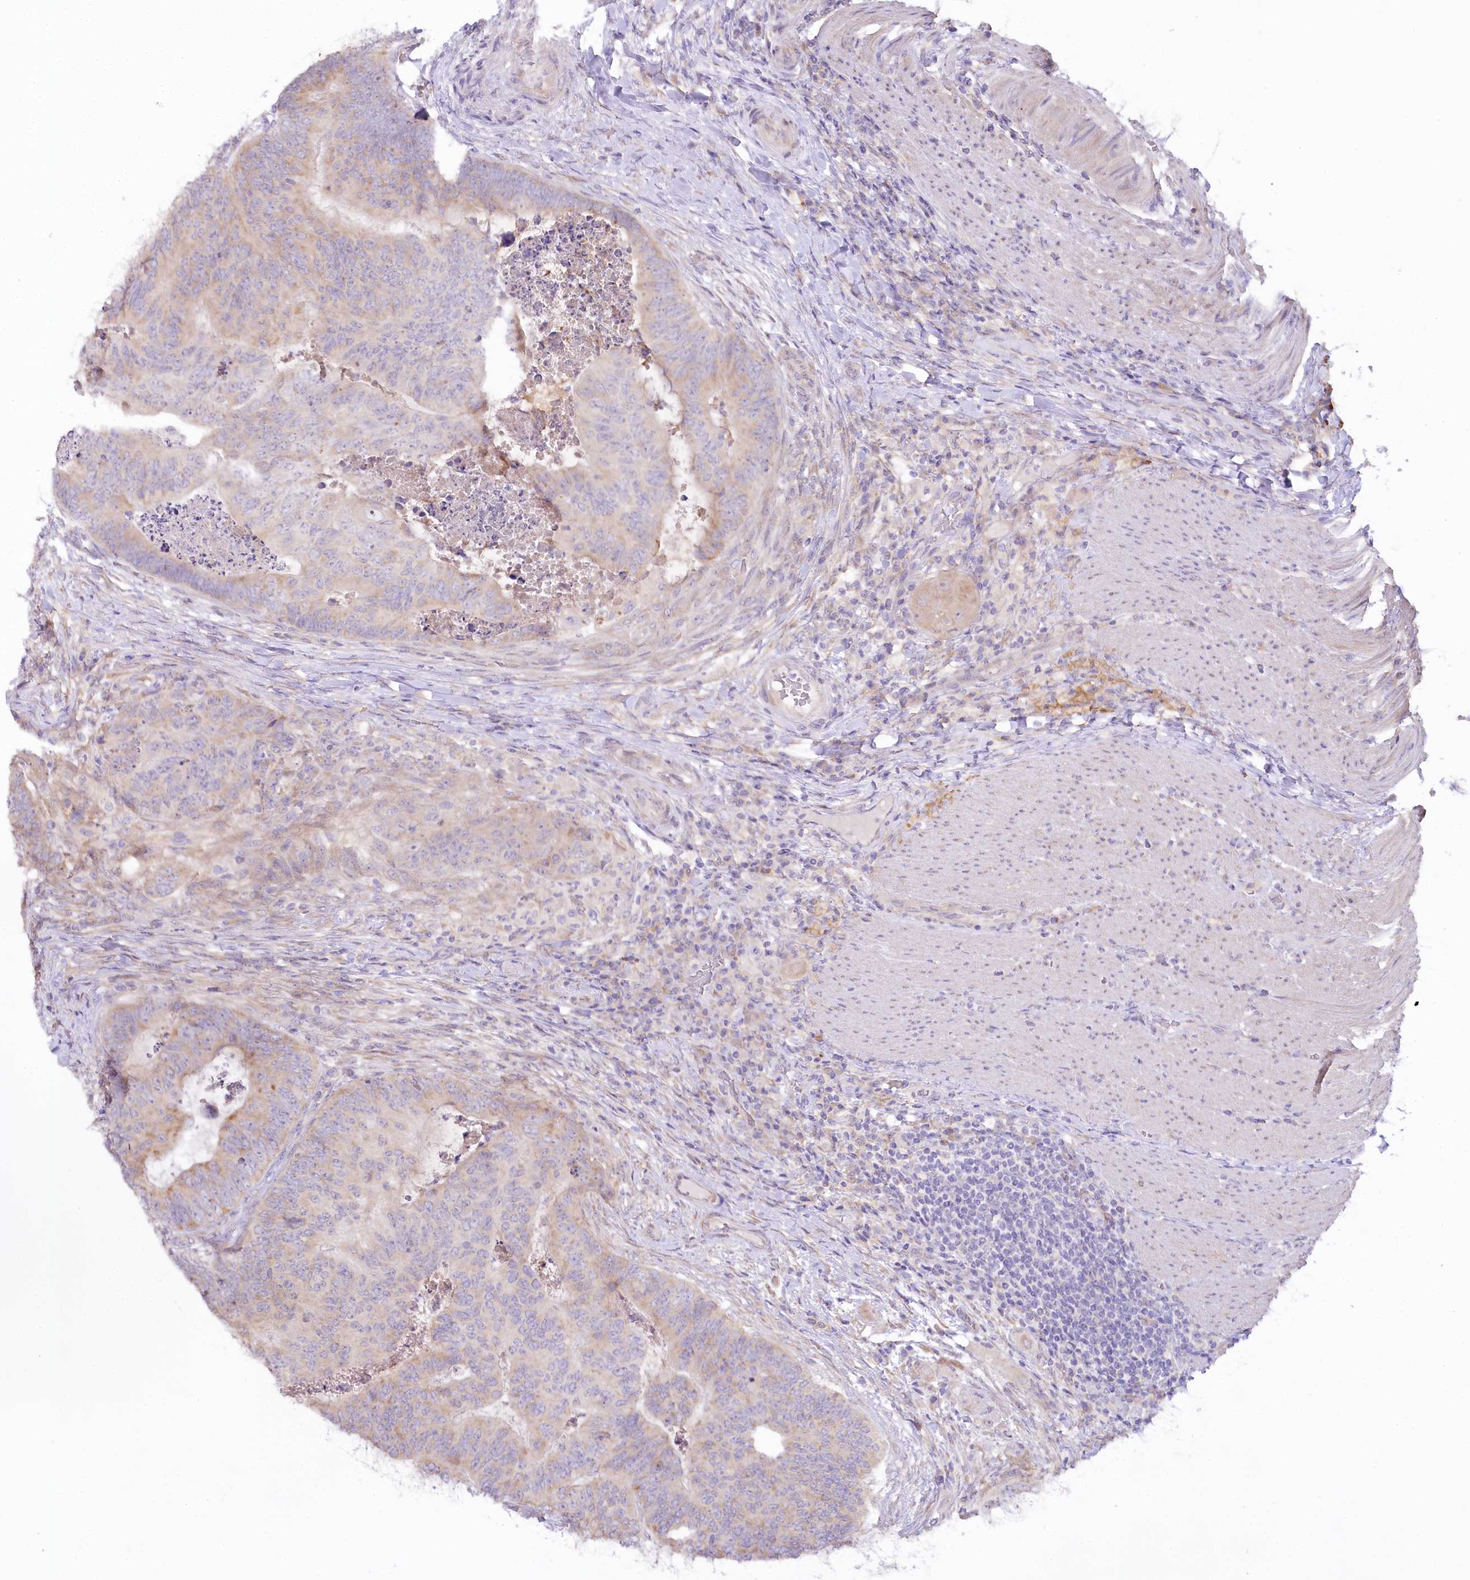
{"staining": {"intensity": "weak", "quantity": "25%-75%", "location": "cytoplasmic/membranous"}, "tissue": "colorectal cancer", "cell_type": "Tumor cells", "image_type": "cancer", "snomed": [{"axis": "morphology", "description": "Adenocarcinoma, NOS"}, {"axis": "topography", "description": "Colon"}], "caption": "Protein staining of adenocarcinoma (colorectal) tissue exhibits weak cytoplasmic/membranous positivity in approximately 25%-75% of tumor cells.", "gene": "MYOZ1", "patient": {"sex": "female", "age": 67}}